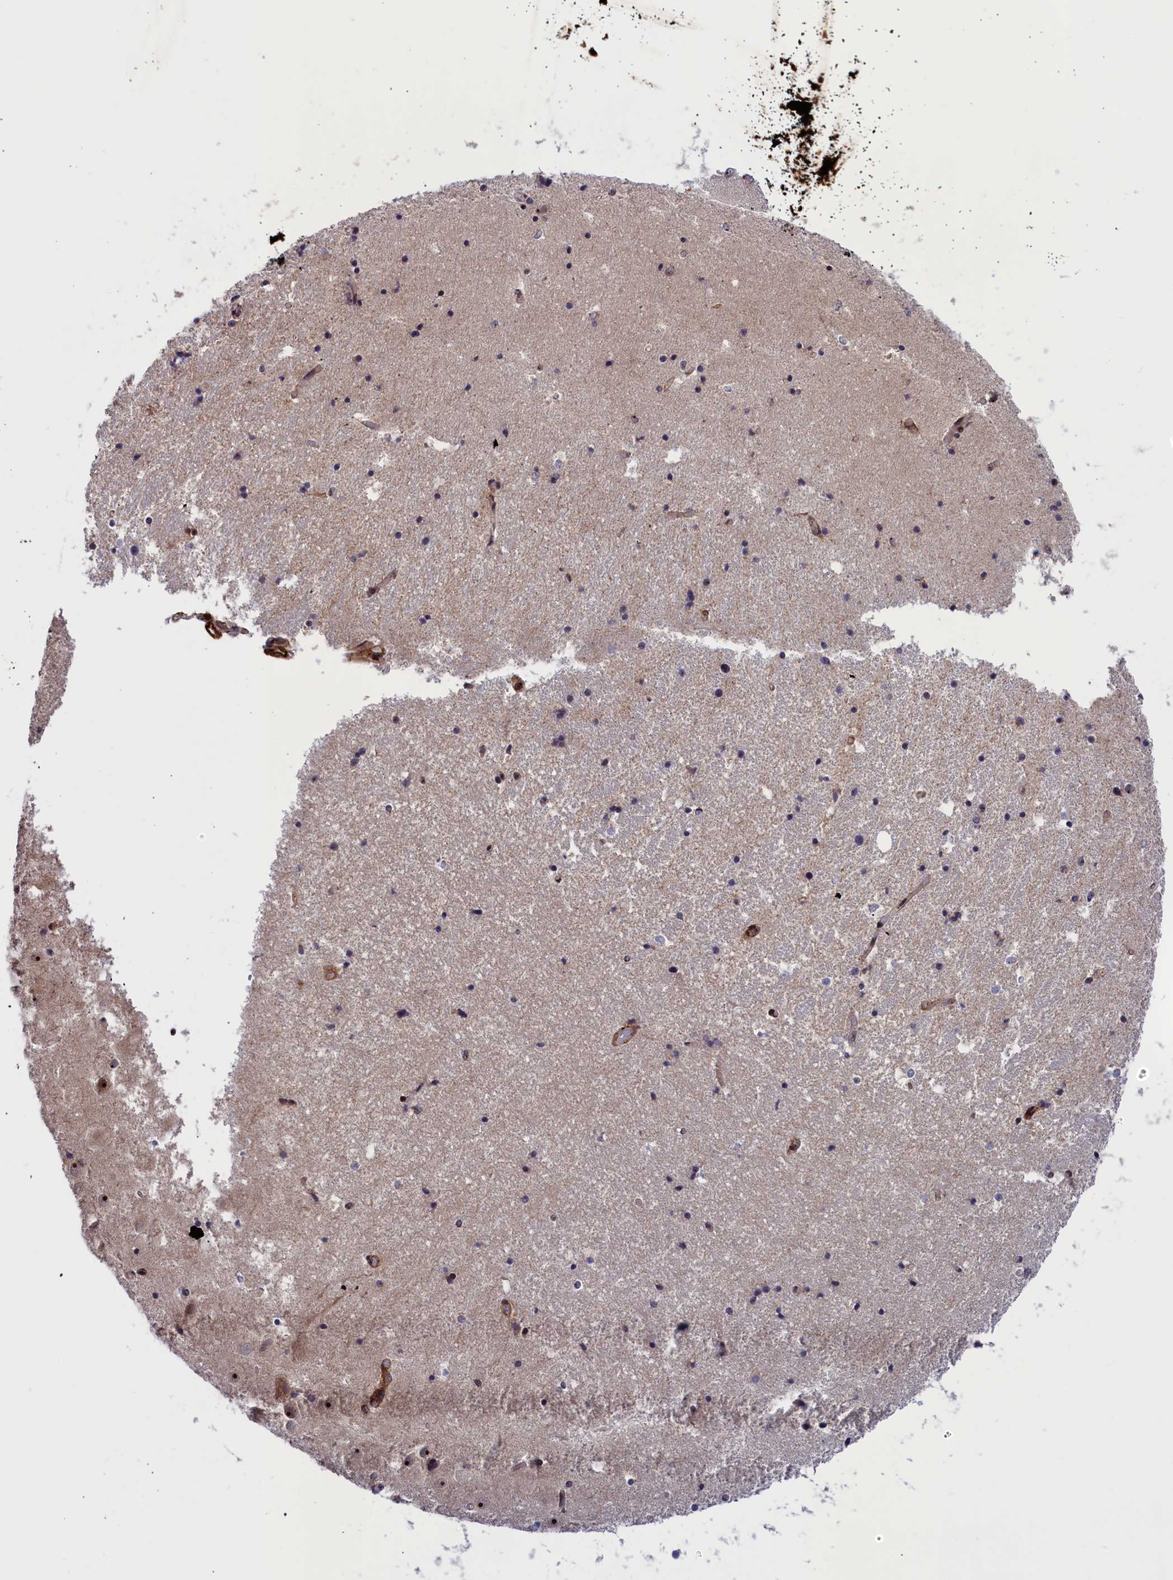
{"staining": {"intensity": "weak", "quantity": "<25%", "location": "nuclear"}, "tissue": "hippocampus", "cell_type": "Glial cells", "image_type": "normal", "snomed": [{"axis": "morphology", "description": "Normal tissue, NOS"}, {"axis": "topography", "description": "Hippocampus"}], "caption": "An immunohistochemistry histopathology image of benign hippocampus is shown. There is no staining in glial cells of hippocampus.", "gene": "PPAN", "patient": {"sex": "female", "age": 52}}